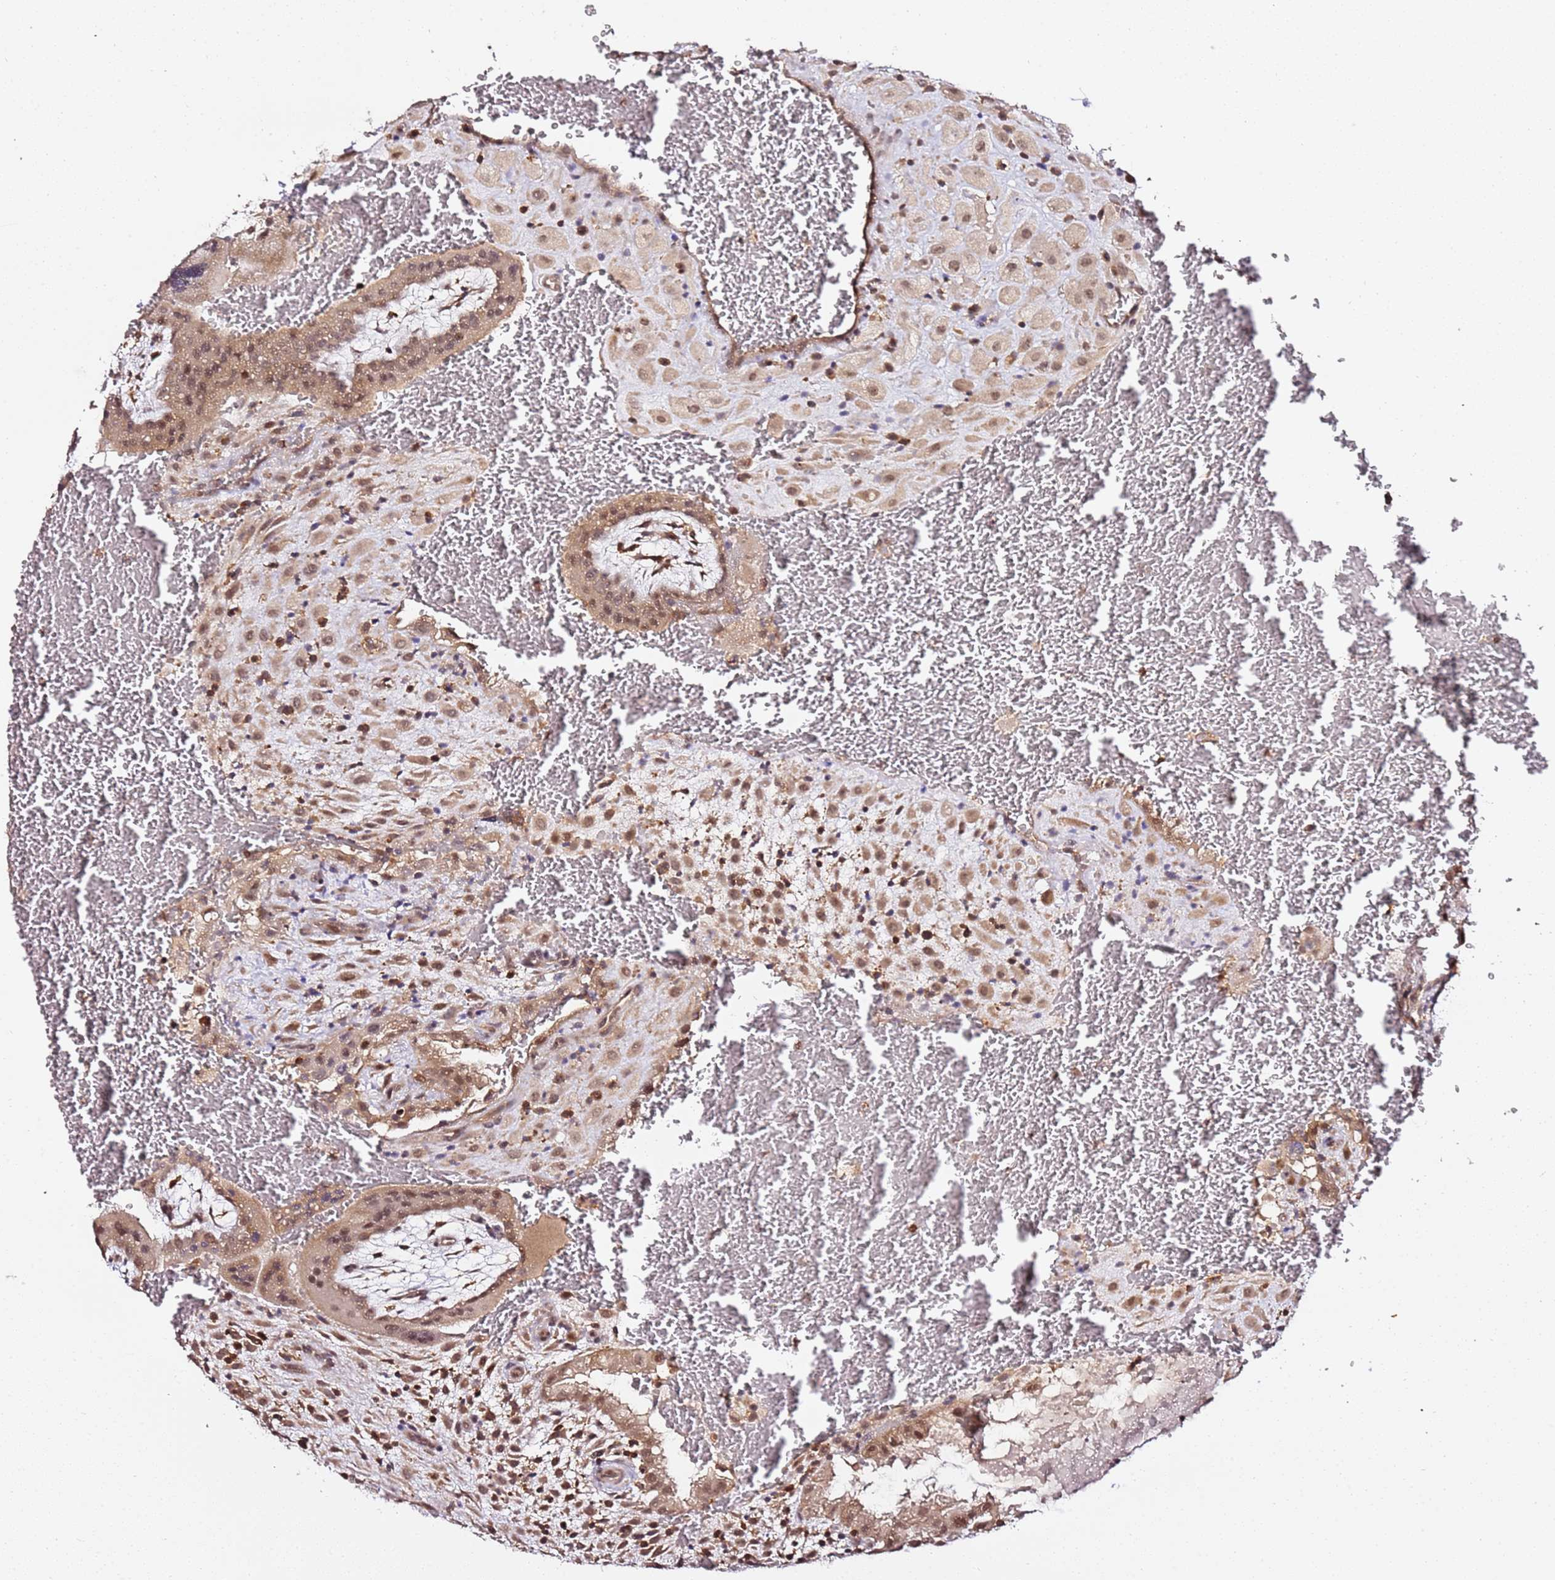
{"staining": {"intensity": "moderate", "quantity": ">75%", "location": "nuclear"}, "tissue": "placenta", "cell_type": "Decidual cells", "image_type": "normal", "snomed": [{"axis": "morphology", "description": "Normal tissue, NOS"}, {"axis": "topography", "description": "Placenta"}], "caption": "This photomicrograph displays immunohistochemistry (IHC) staining of benign human placenta, with medium moderate nuclear expression in about >75% of decidual cells.", "gene": "OR5V1", "patient": {"sex": "female", "age": 35}}